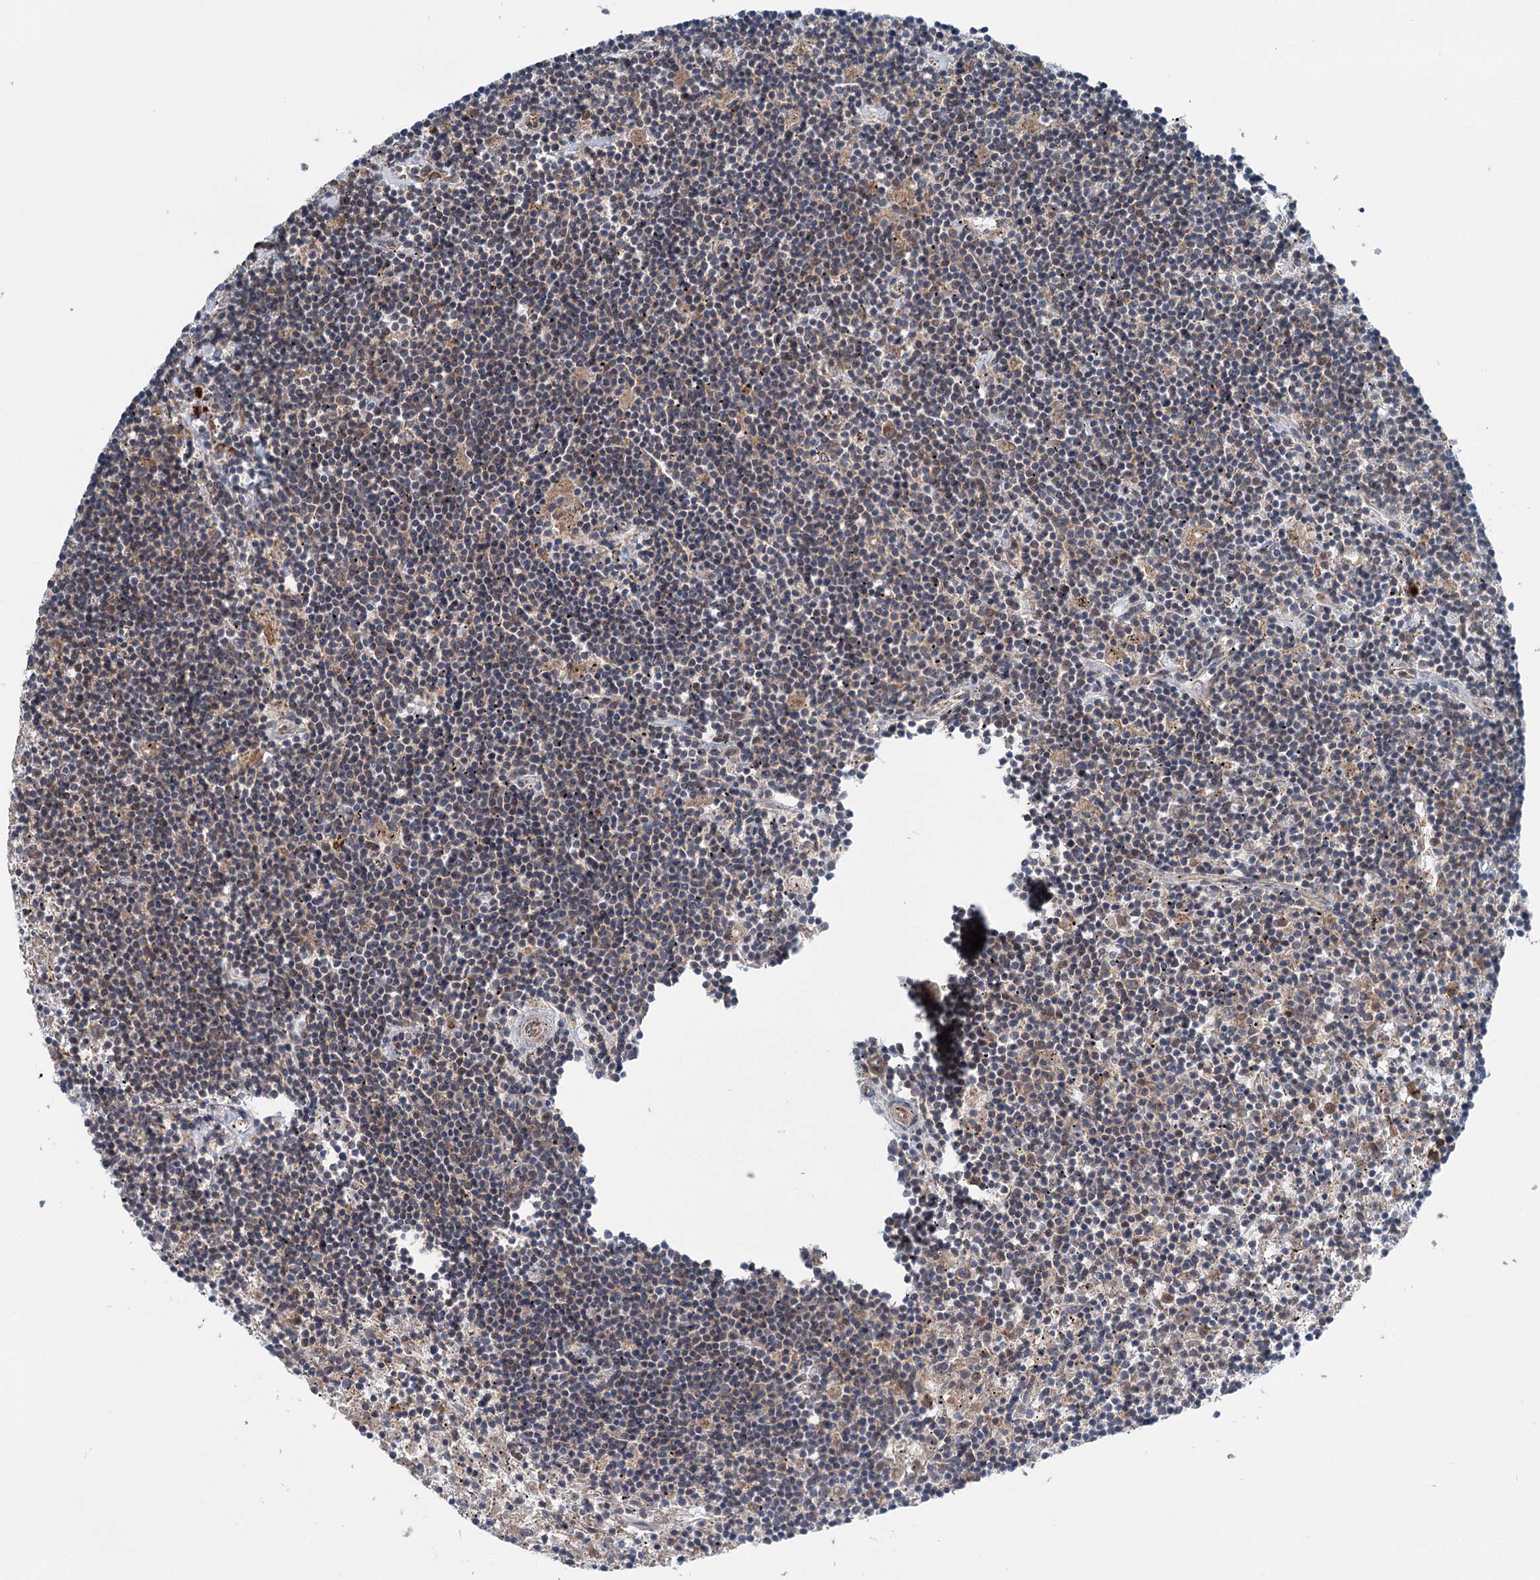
{"staining": {"intensity": "weak", "quantity": "<25%", "location": "cytoplasmic/membranous"}, "tissue": "lymphoma", "cell_type": "Tumor cells", "image_type": "cancer", "snomed": [{"axis": "morphology", "description": "Malignant lymphoma, non-Hodgkin's type, Low grade"}, {"axis": "topography", "description": "Spleen"}], "caption": "DAB (3,3'-diaminobenzidine) immunohistochemical staining of human lymphoma exhibits no significant expression in tumor cells. (IHC, brightfield microscopy, high magnification).", "gene": "CALCOCO1", "patient": {"sex": "male", "age": 76}}